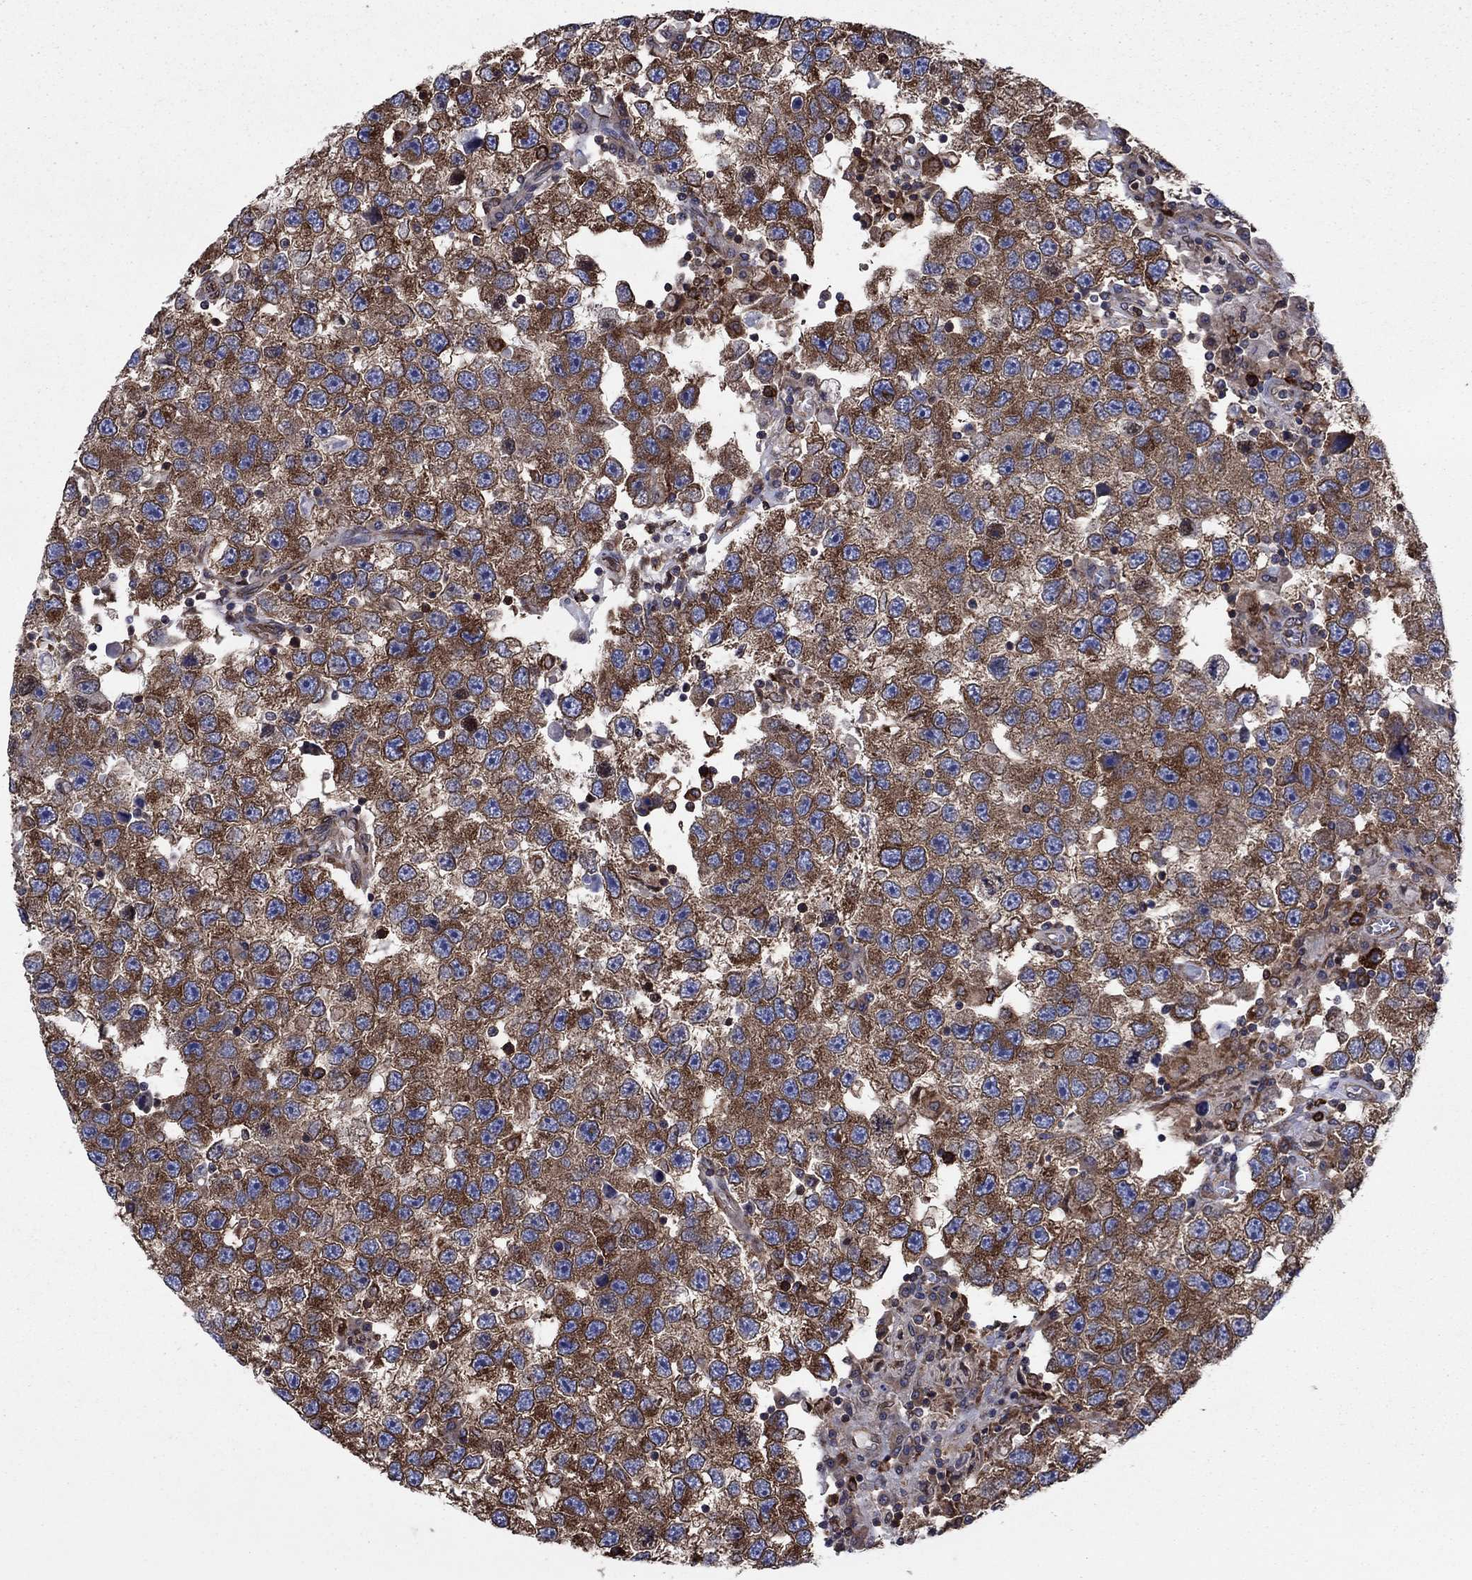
{"staining": {"intensity": "strong", "quantity": "25%-75%", "location": "cytoplasmic/membranous"}, "tissue": "testis cancer", "cell_type": "Tumor cells", "image_type": "cancer", "snomed": [{"axis": "morphology", "description": "Seminoma, NOS"}, {"axis": "topography", "description": "Testis"}], "caption": "DAB (3,3'-diaminobenzidine) immunohistochemical staining of testis cancer (seminoma) reveals strong cytoplasmic/membranous protein expression in approximately 25%-75% of tumor cells. The protein of interest is stained brown, and the nuclei are stained in blue (DAB (3,3'-diaminobenzidine) IHC with brightfield microscopy, high magnification).", "gene": "YBX1", "patient": {"sex": "male", "age": 26}}